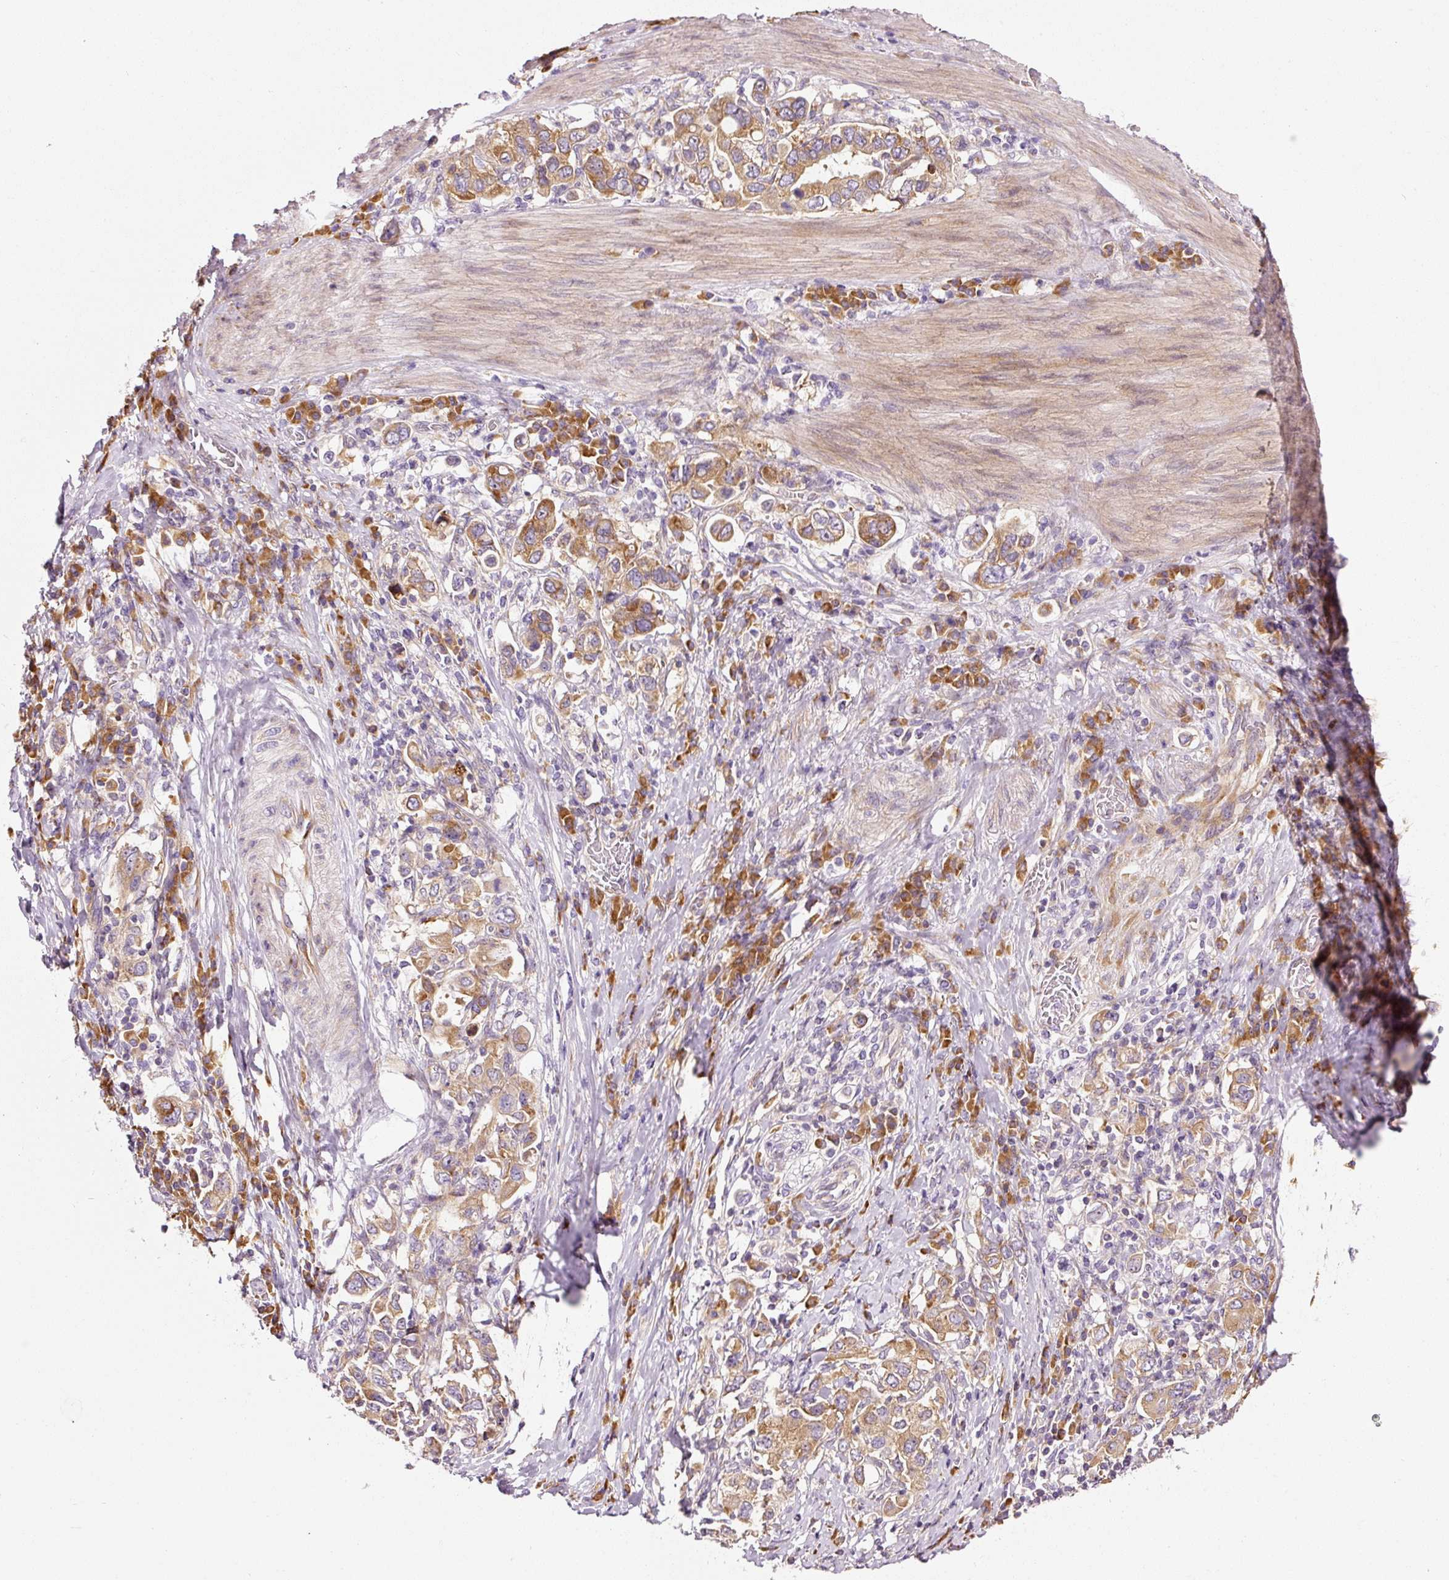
{"staining": {"intensity": "moderate", "quantity": ">75%", "location": "cytoplasmic/membranous"}, "tissue": "stomach cancer", "cell_type": "Tumor cells", "image_type": "cancer", "snomed": [{"axis": "morphology", "description": "Adenocarcinoma, NOS"}, {"axis": "topography", "description": "Stomach, upper"}, {"axis": "topography", "description": "Stomach"}], "caption": "Immunohistochemical staining of human stomach adenocarcinoma reveals moderate cytoplasmic/membranous protein expression in about >75% of tumor cells. The staining is performed using DAB (3,3'-diaminobenzidine) brown chromogen to label protein expression. The nuclei are counter-stained blue using hematoxylin.", "gene": "RPL10A", "patient": {"sex": "male", "age": 62}}